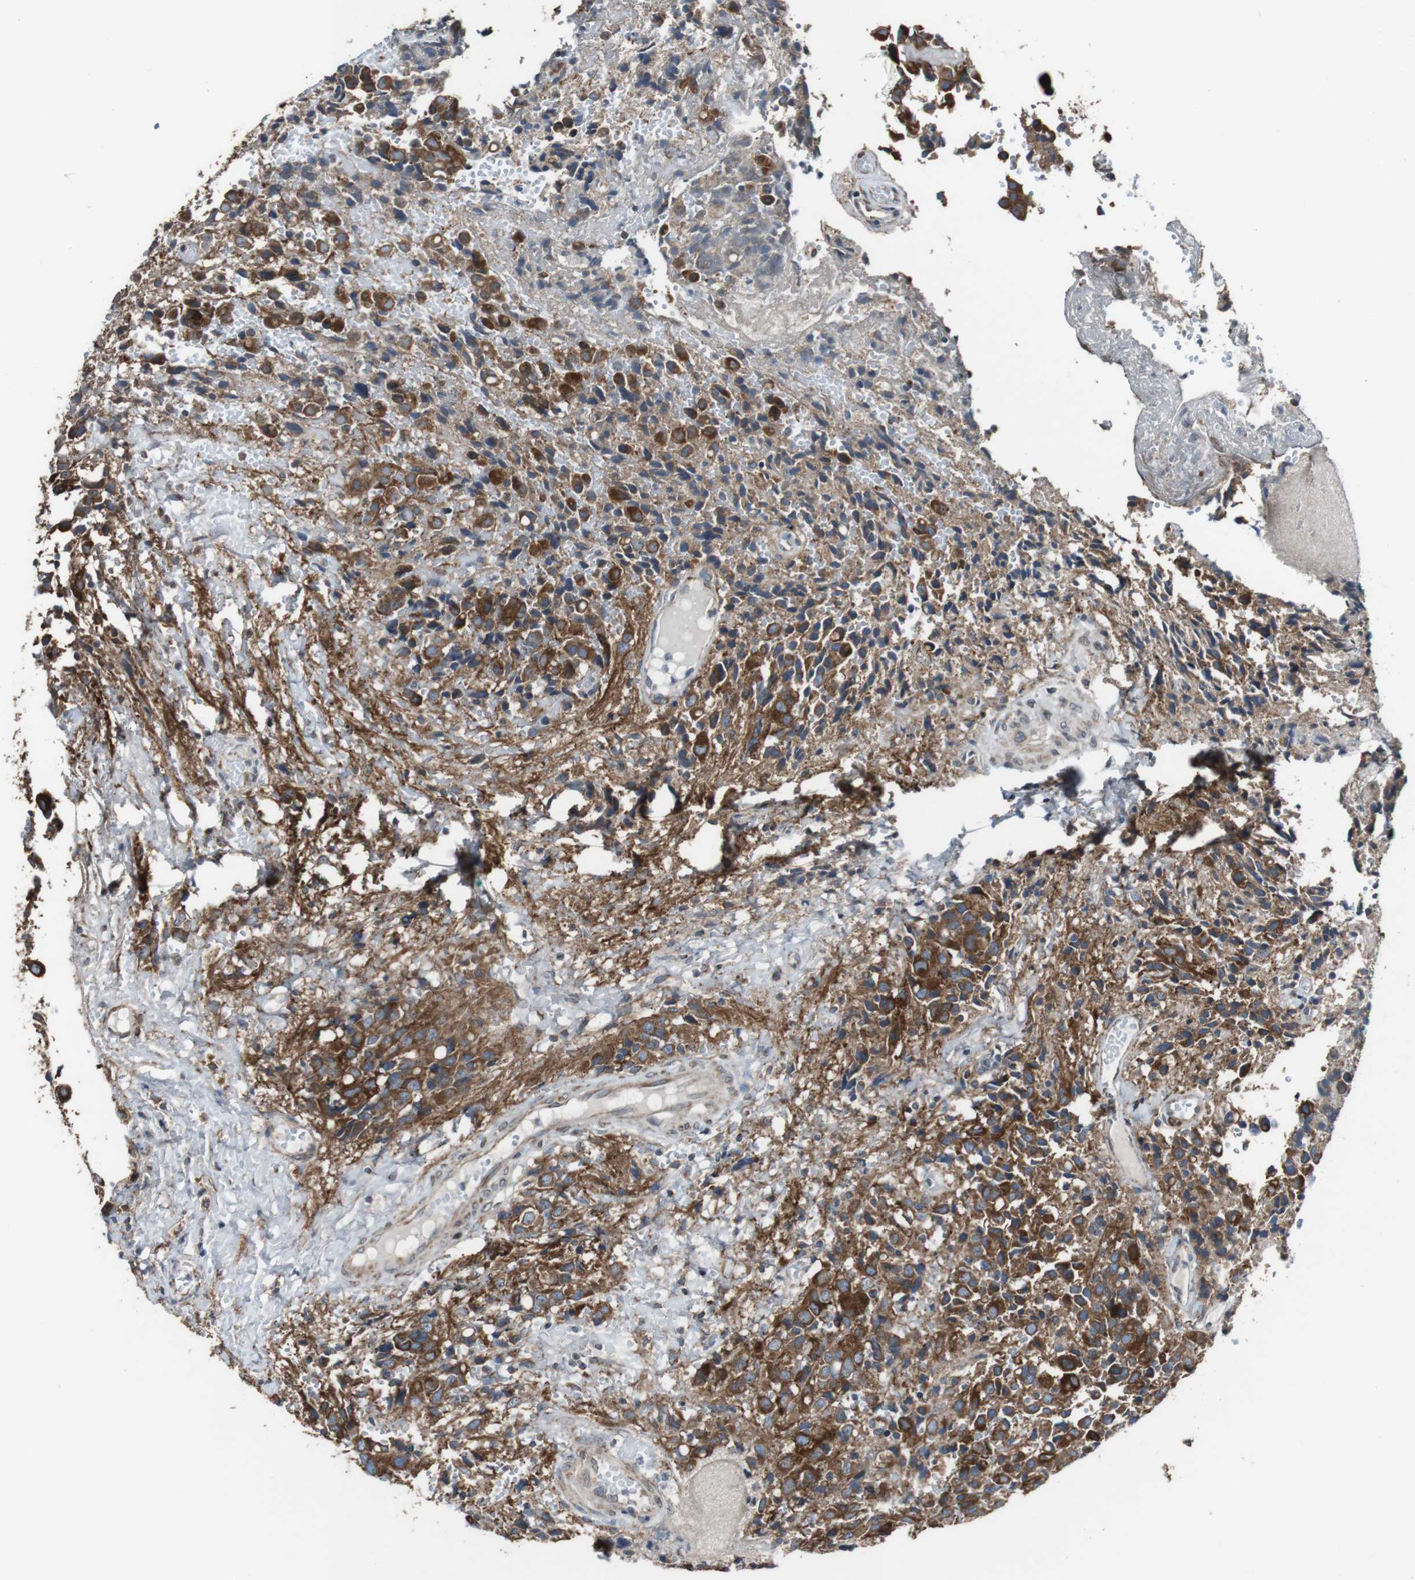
{"staining": {"intensity": "moderate", "quantity": ">75%", "location": "cytoplasmic/membranous"}, "tissue": "glioma", "cell_type": "Tumor cells", "image_type": "cancer", "snomed": [{"axis": "morphology", "description": "Glioma, malignant, High grade"}, {"axis": "topography", "description": "Brain"}], "caption": "Immunohistochemical staining of human glioma exhibits medium levels of moderate cytoplasmic/membranous staining in about >75% of tumor cells.", "gene": "CISD2", "patient": {"sex": "male", "age": 32}}